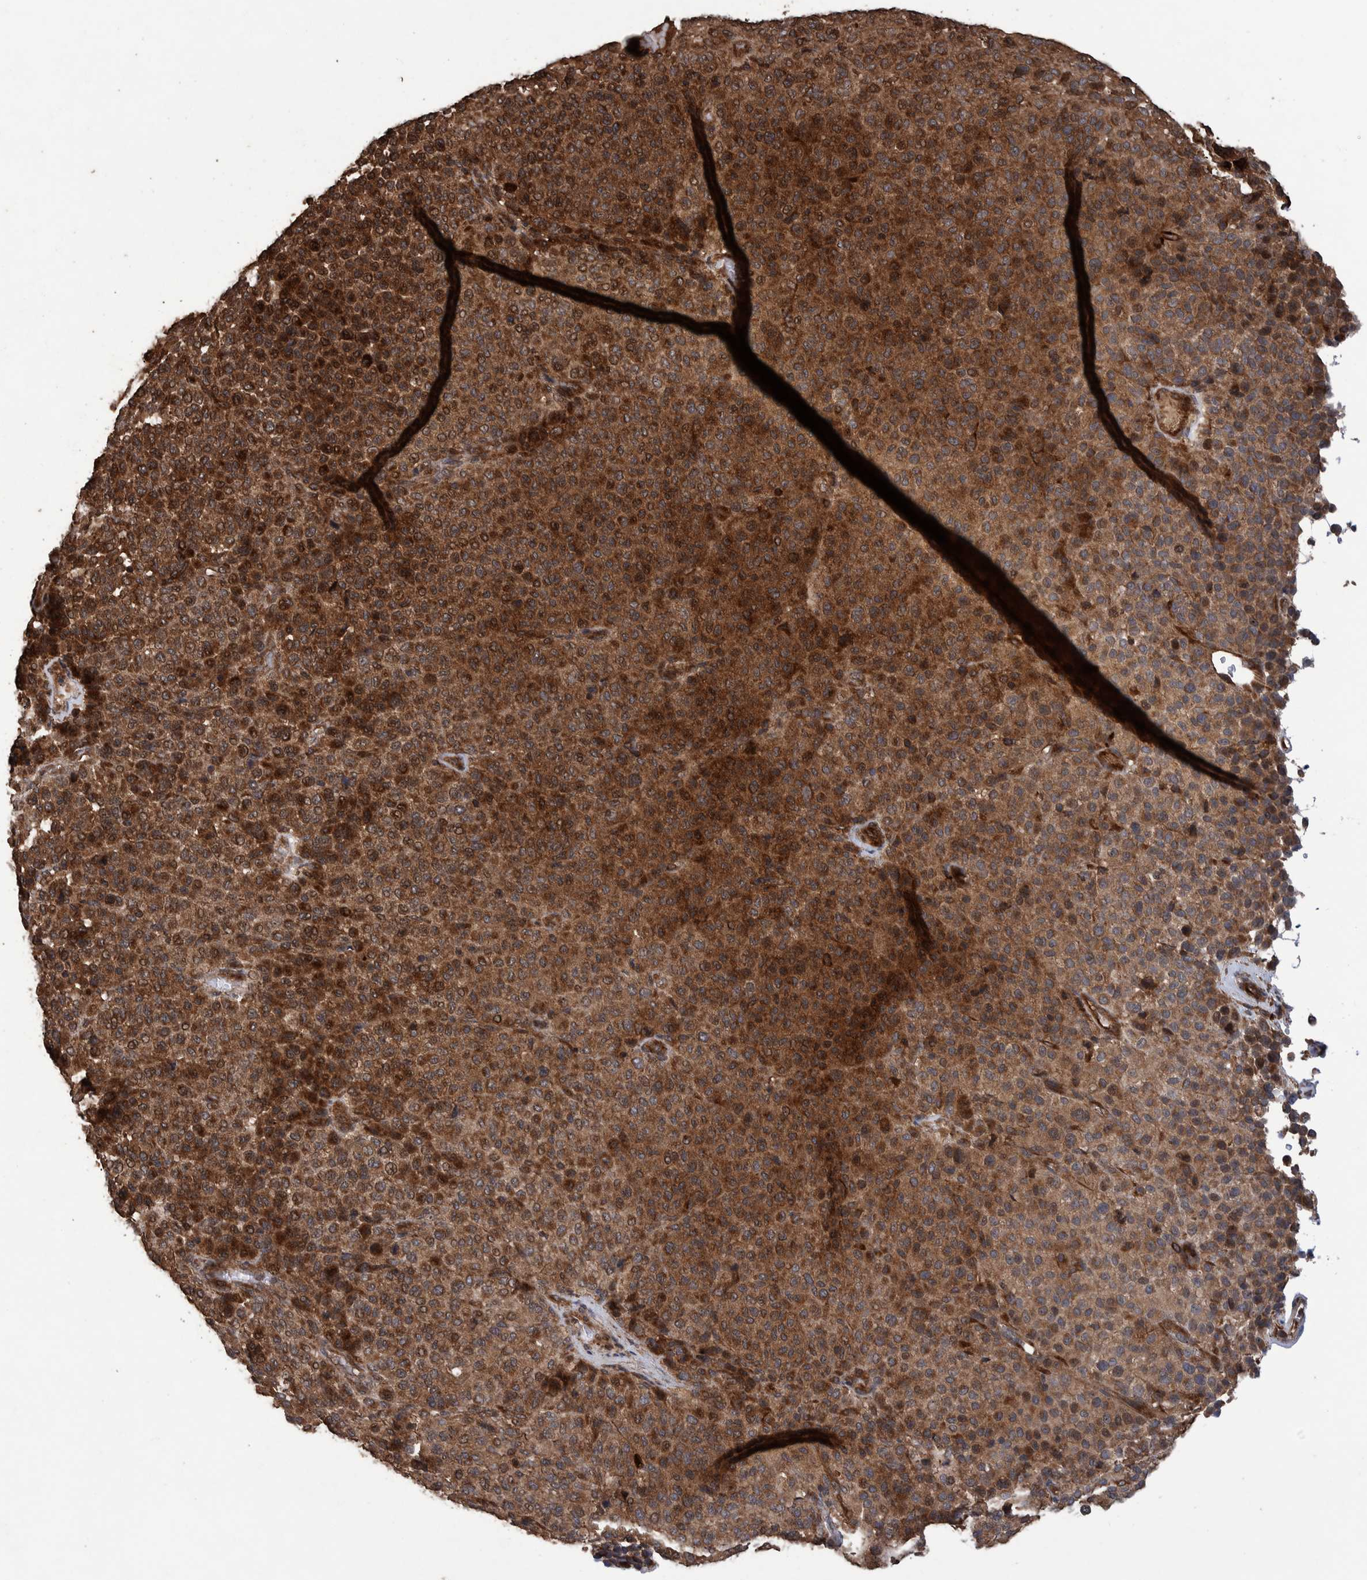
{"staining": {"intensity": "strong", "quantity": ">75%", "location": "cytoplasmic/membranous"}, "tissue": "melanoma", "cell_type": "Tumor cells", "image_type": "cancer", "snomed": [{"axis": "morphology", "description": "Malignant melanoma, Metastatic site"}, {"axis": "topography", "description": "Pancreas"}], "caption": "This is an image of IHC staining of malignant melanoma (metastatic site), which shows strong staining in the cytoplasmic/membranous of tumor cells.", "gene": "TRIM16", "patient": {"sex": "female", "age": 30}}